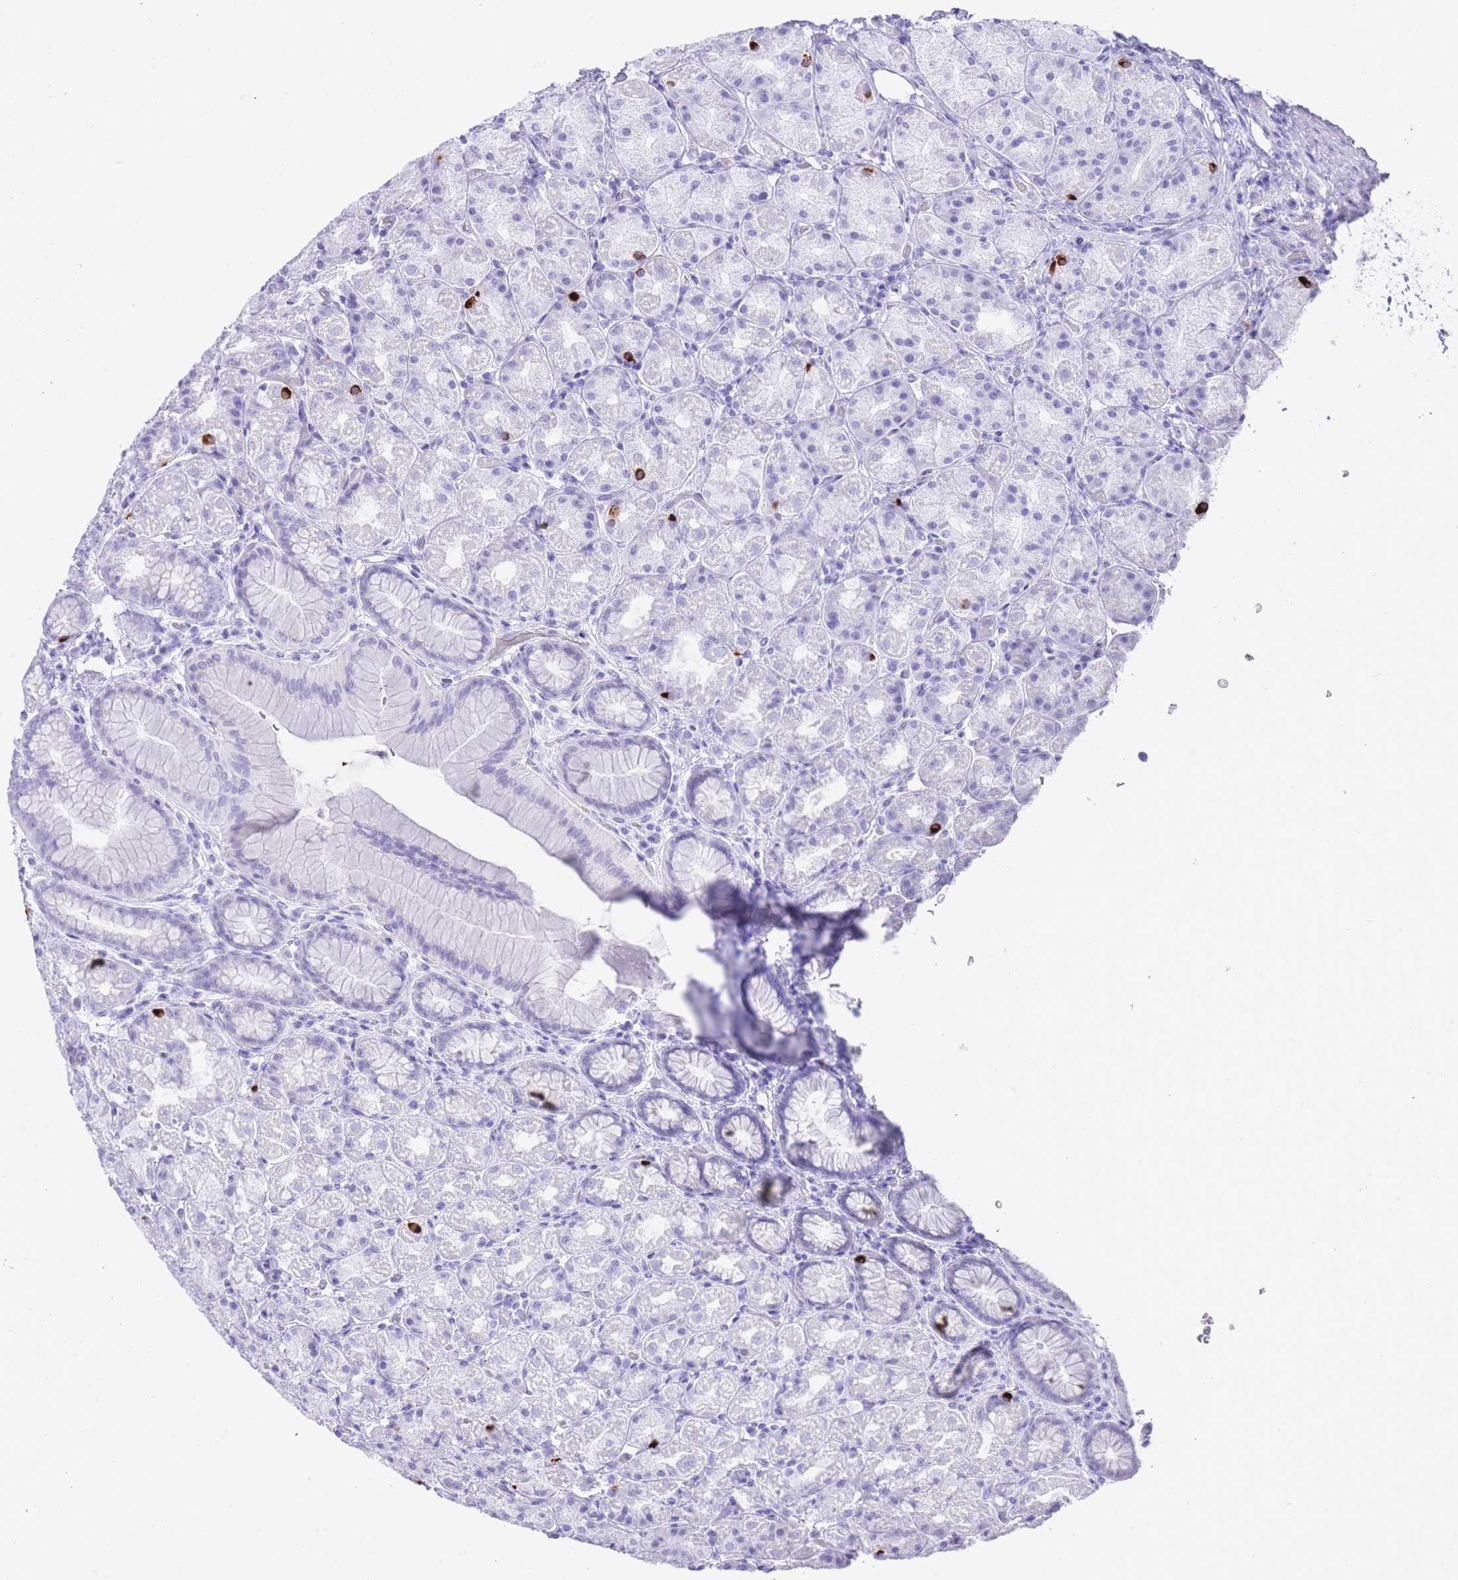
{"staining": {"intensity": "strong", "quantity": "<25%", "location": "cytoplasmic/membranous"}, "tissue": "stomach", "cell_type": "Glandular cells", "image_type": "normal", "snomed": [{"axis": "morphology", "description": "Normal tissue, NOS"}, {"axis": "topography", "description": "Stomach, upper"}, {"axis": "topography", "description": "Stomach"}], "caption": "Strong cytoplasmic/membranous staining for a protein is seen in about <25% of glandular cells of unremarkable stomach using IHC.", "gene": "ELOA2", "patient": {"sex": "male", "age": 68}}